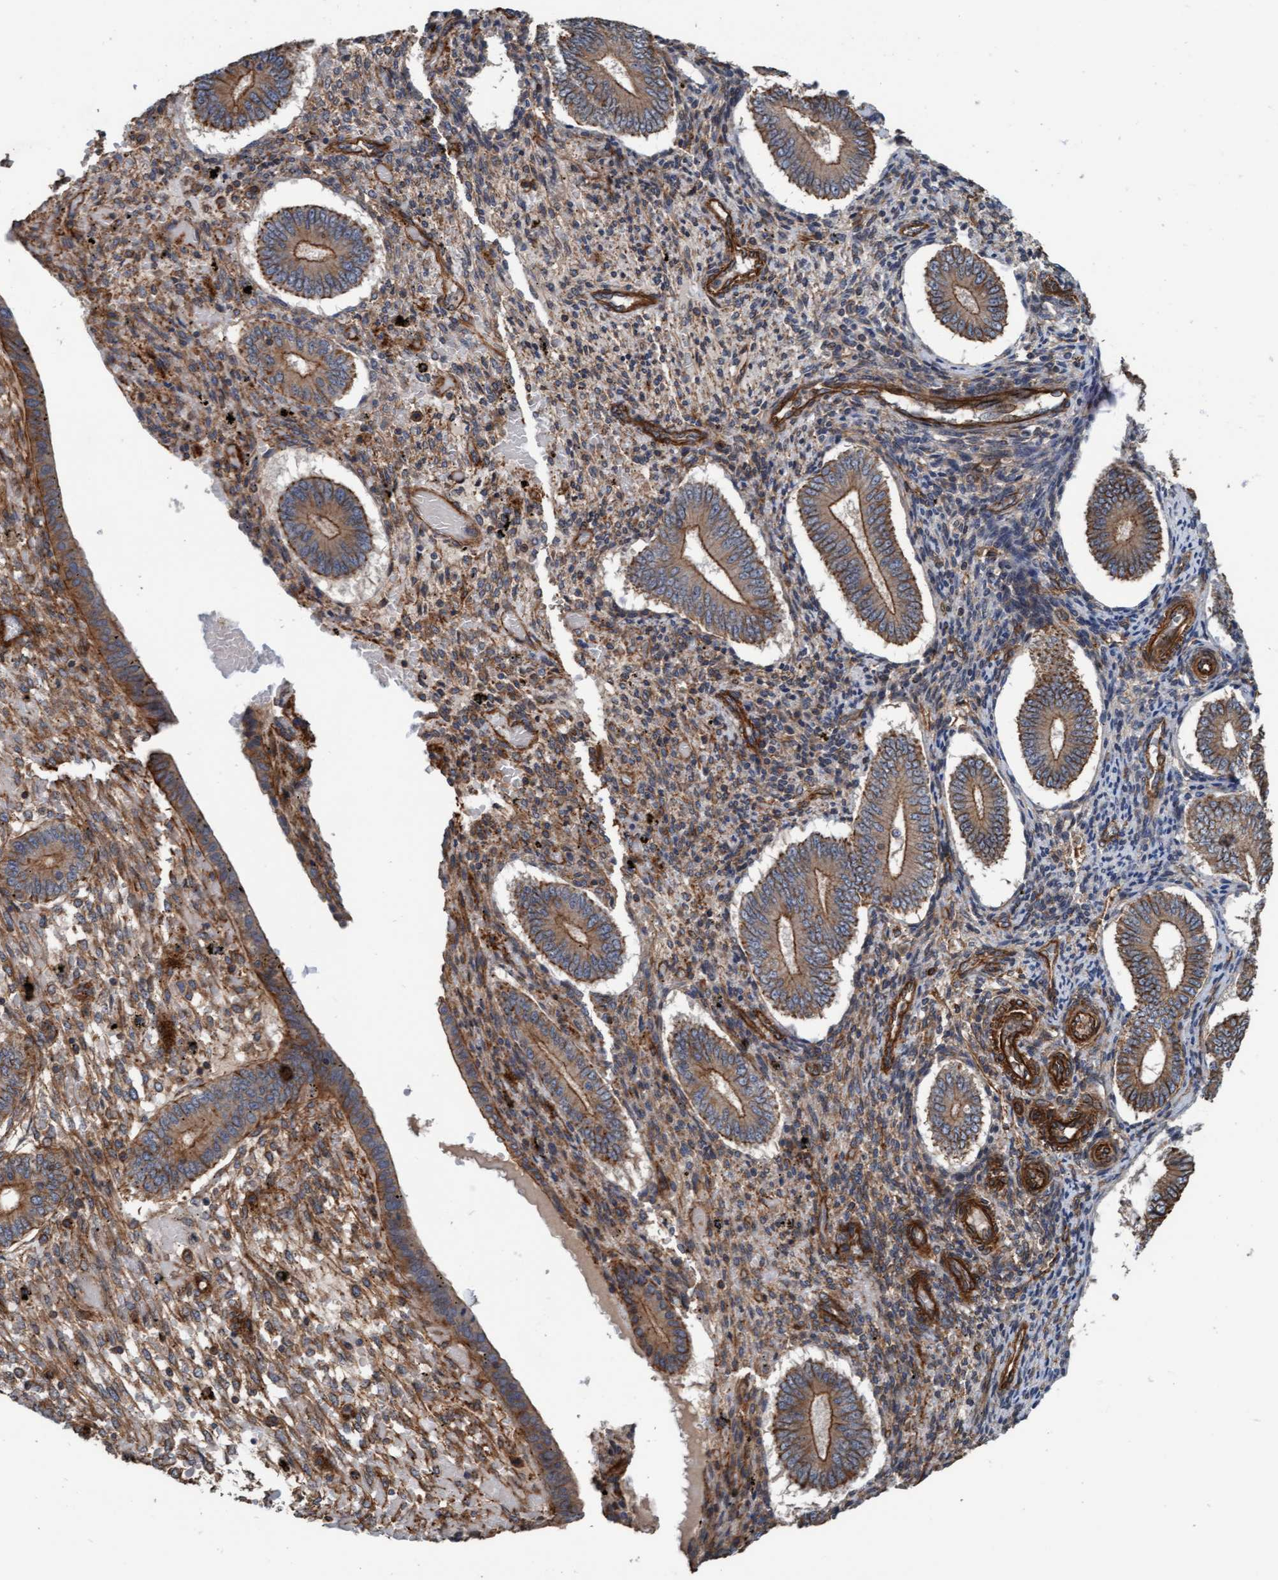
{"staining": {"intensity": "moderate", "quantity": "25%-75%", "location": "cytoplasmic/membranous"}, "tissue": "endometrium", "cell_type": "Cells in endometrial stroma", "image_type": "normal", "snomed": [{"axis": "morphology", "description": "Normal tissue, NOS"}, {"axis": "topography", "description": "Endometrium"}], "caption": "IHC histopathology image of unremarkable endometrium stained for a protein (brown), which demonstrates medium levels of moderate cytoplasmic/membranous positivity in about 25%-75% of cells in endometrial stroma.", "gene": "STXBP4", "patient": {"sex": "female", "age": 42}}